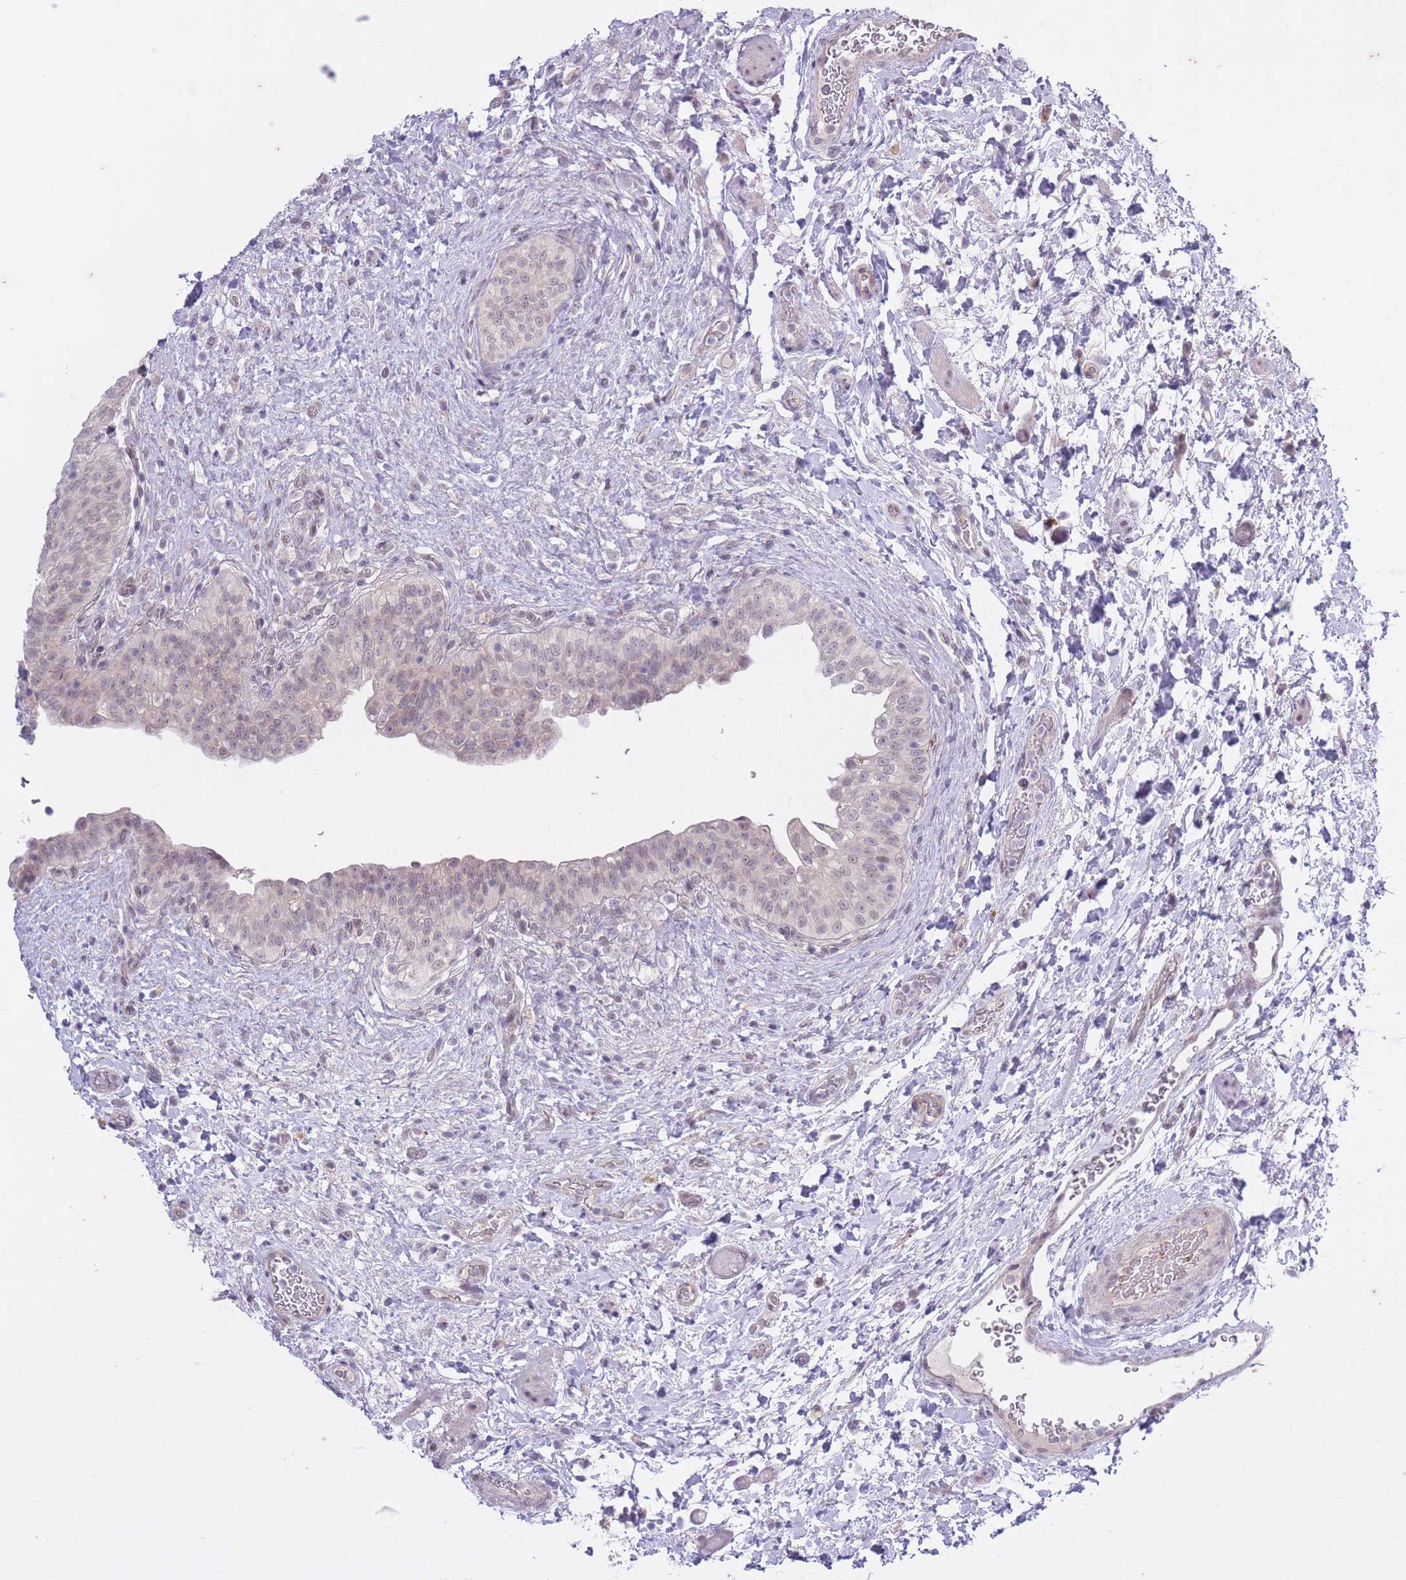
{"staining": {"intensity": "weak", "quantity": "25%-75%", "location": "cytoplasmic/membranous,nuclear"}, "tissue": "urinary bladder", "cell_type": "Urothelial cells", "image_type": "normal", "snomed": [{"axis": "morphology", "description": "Normal tissue, NOS"}, {"axis": "topography", "description": "Urinary bladder"}], "caption": "Protein expression analysis of normal human urinary bladder reveals weak cytoplasmic/membranous,nuclear positivity in about 25%-75% of urothelial cells.", "gene": "ARPIN", "patient": {"sex": "male", "age": 69}}